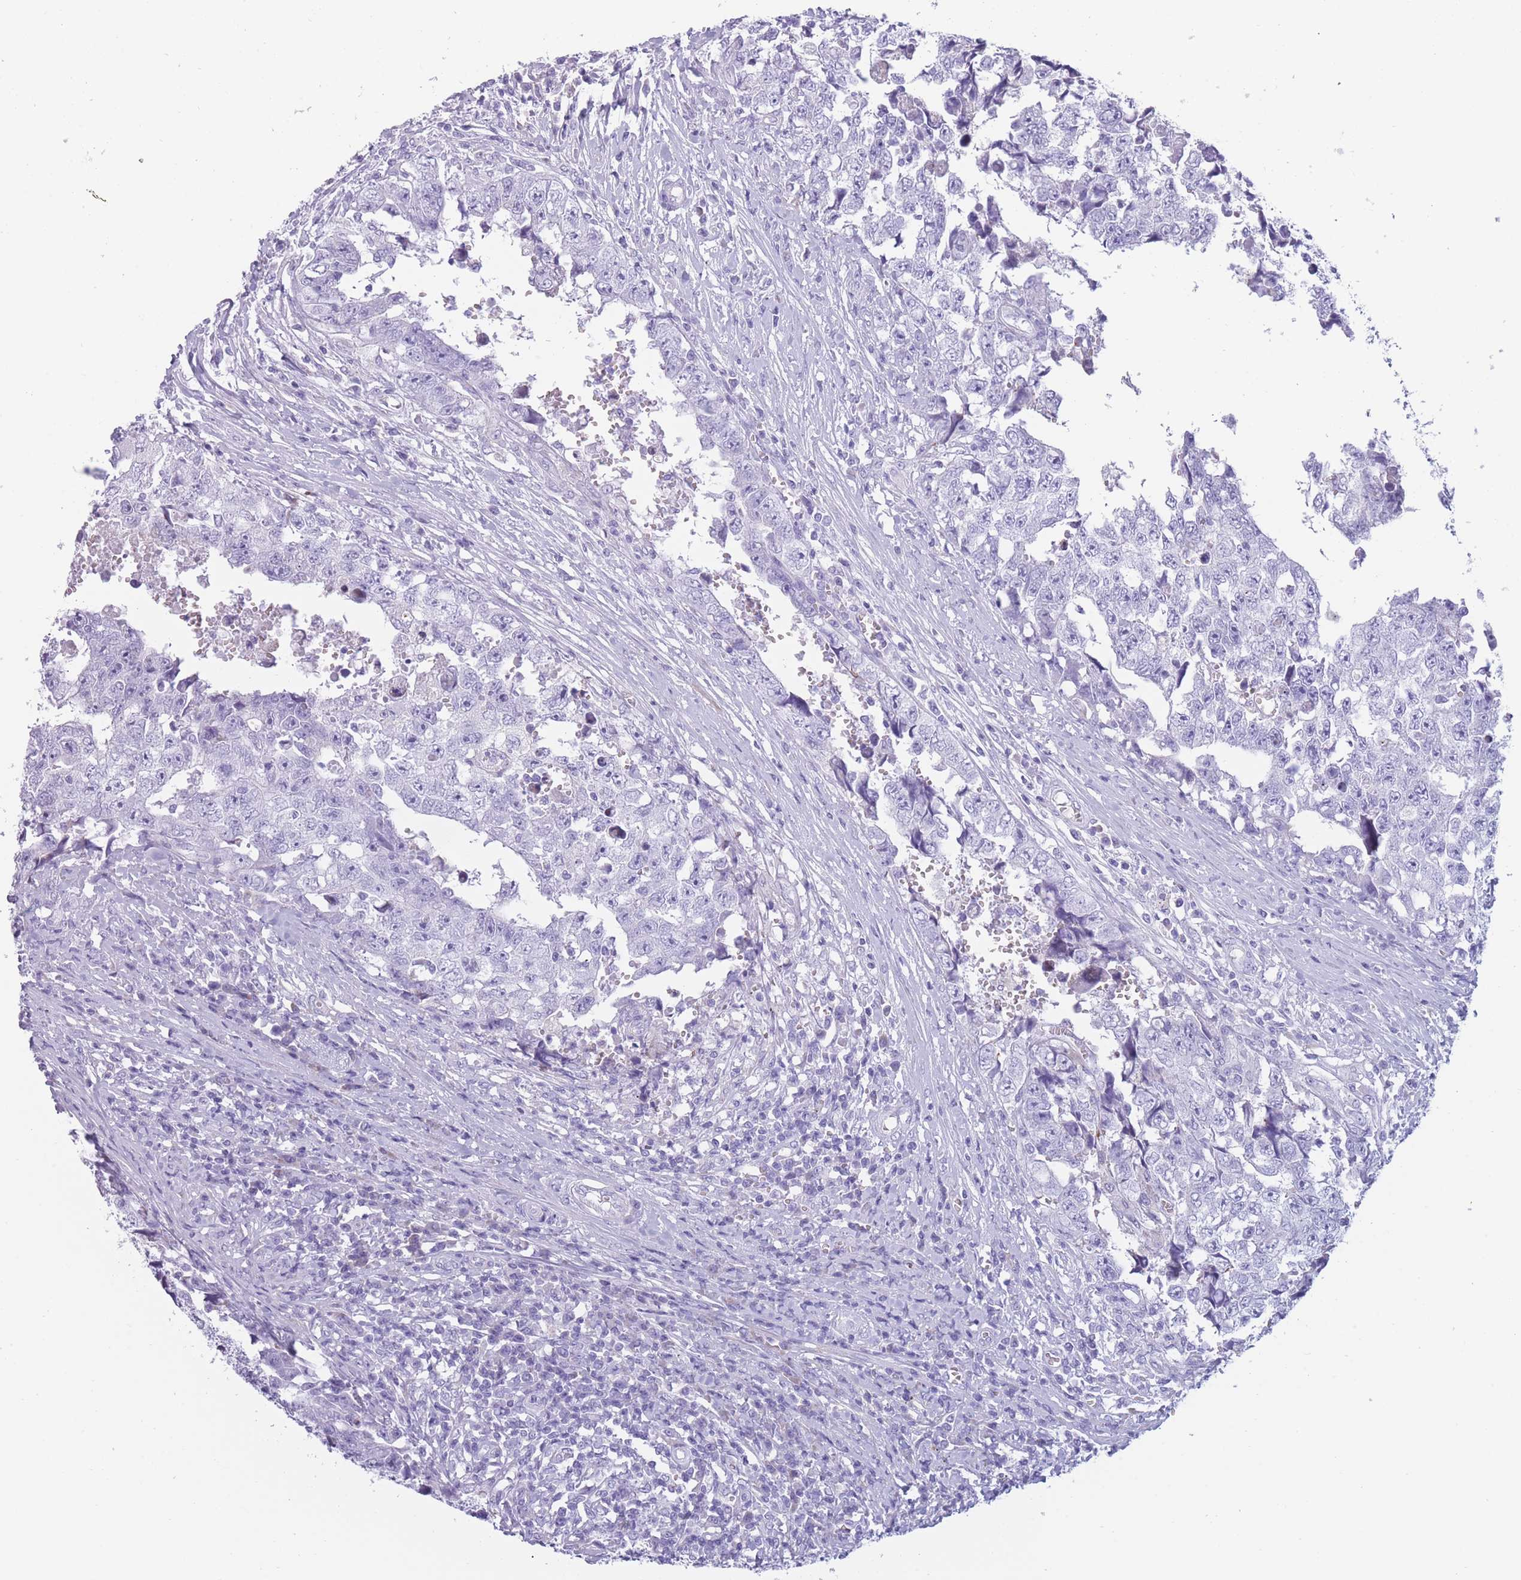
{"staining": {"intensity": "negative", "quantity": "none", "location": "none"}, "tissue": "testis cancer", "cell_type": "Tumor cells", "image_type": "cancer", "snomed": [{"axis": "morphology", "description": "Carcinoma, Embryonal, NOS"}, {"axis": "topography", "description": "Testis"}], "caption": "Histopathology image shows no significant protein positivity in tumor cells of embryonal carcinoma (testis).", "gene": "COL27A1", "patient": {"sex": "male", "age": 25}}